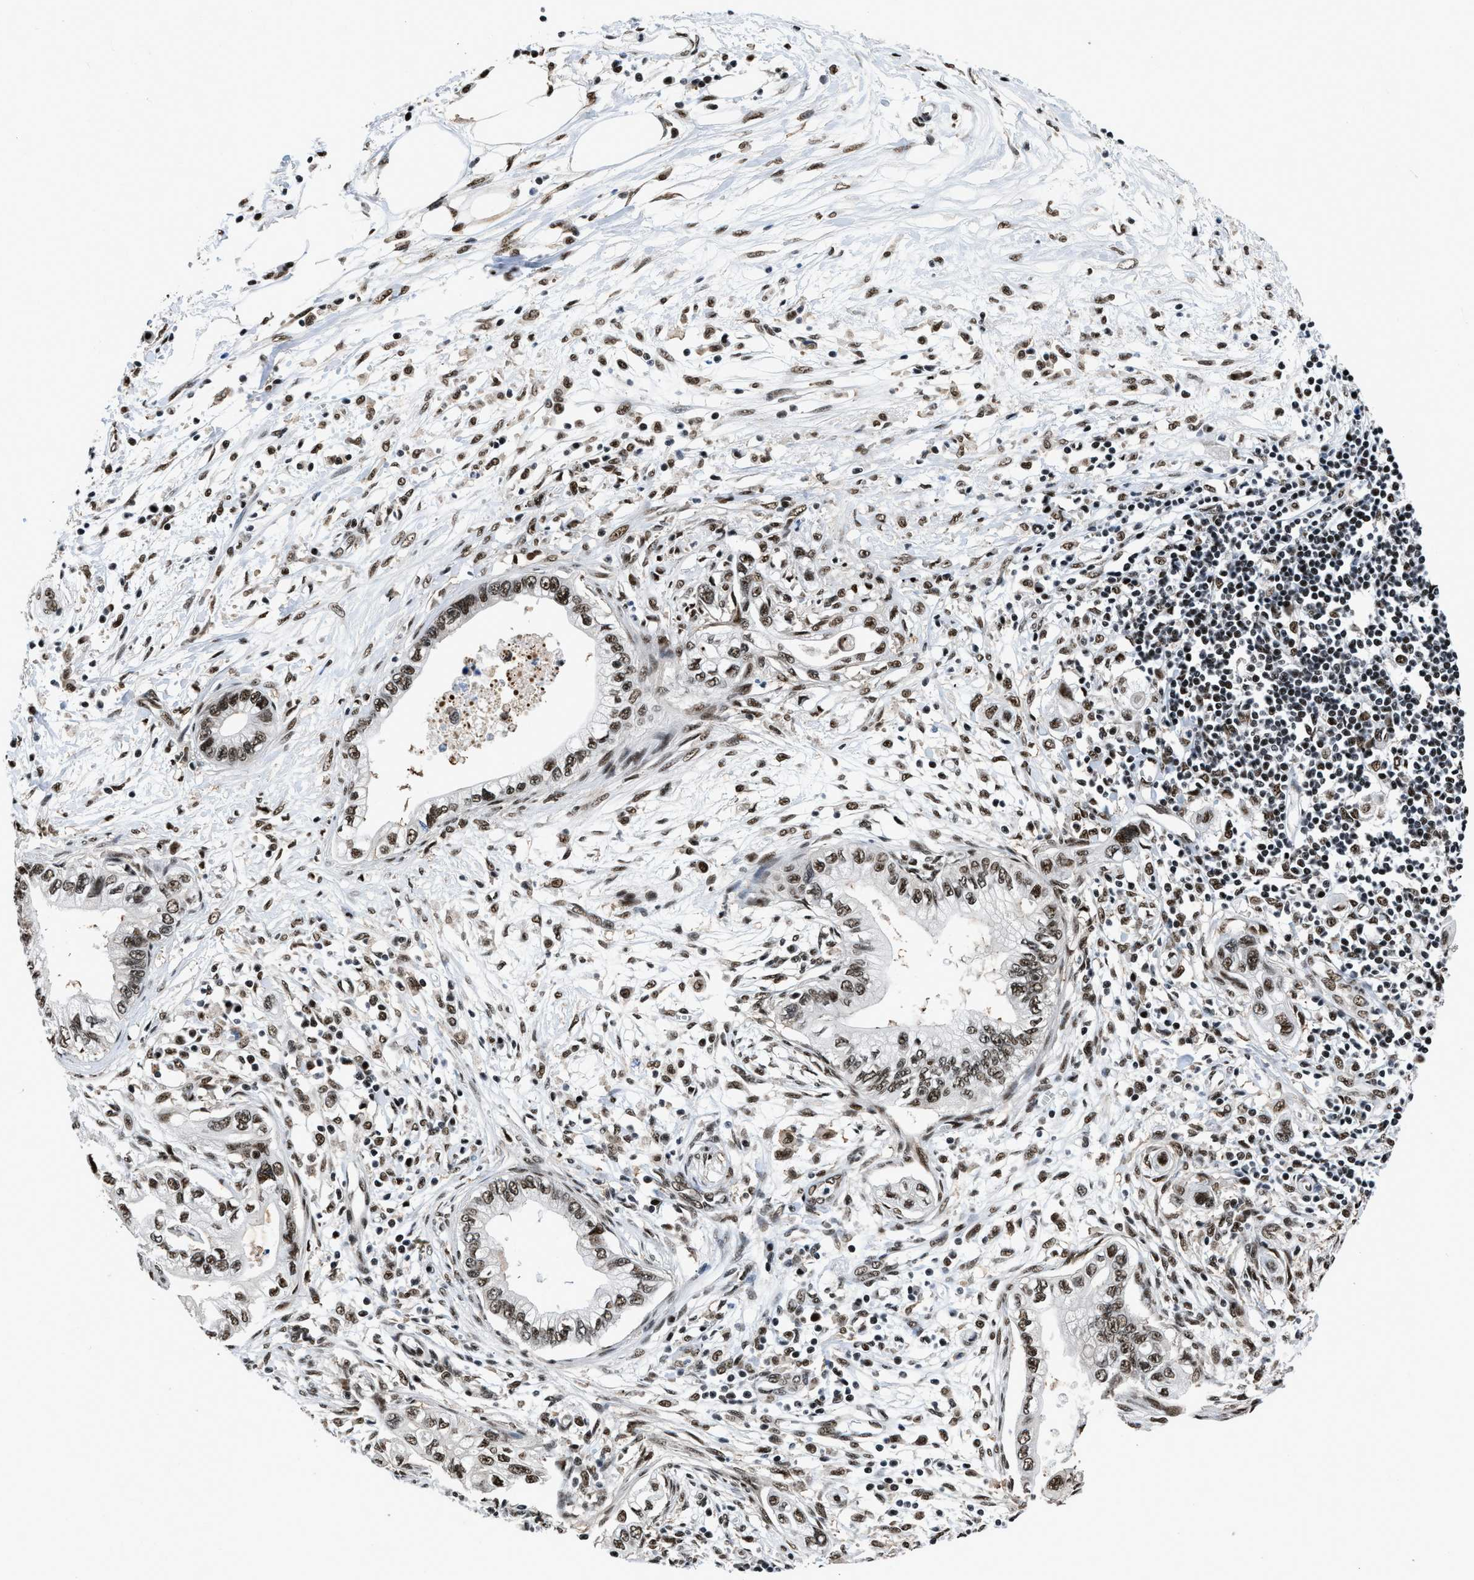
{"staining": {"intensity": "strong", "quantity": ">75%", "location": "nuclear"}, "tissue": "pancreatic cancer", "cell_type": "Tumor cells", "image_type": "cancer", "snomed": [{"axis": "morphology", "description": "Adenocarcinoma, NOS"}, {"axis": "topography", "description": "Pancreas"}], "caption": "Pancreatic adenocarcinoma stained with a protein marker reveals strong staining in tumor cells.", "gene": "HNRNPH2", "patient": {"sex": "male", "age": 56}}